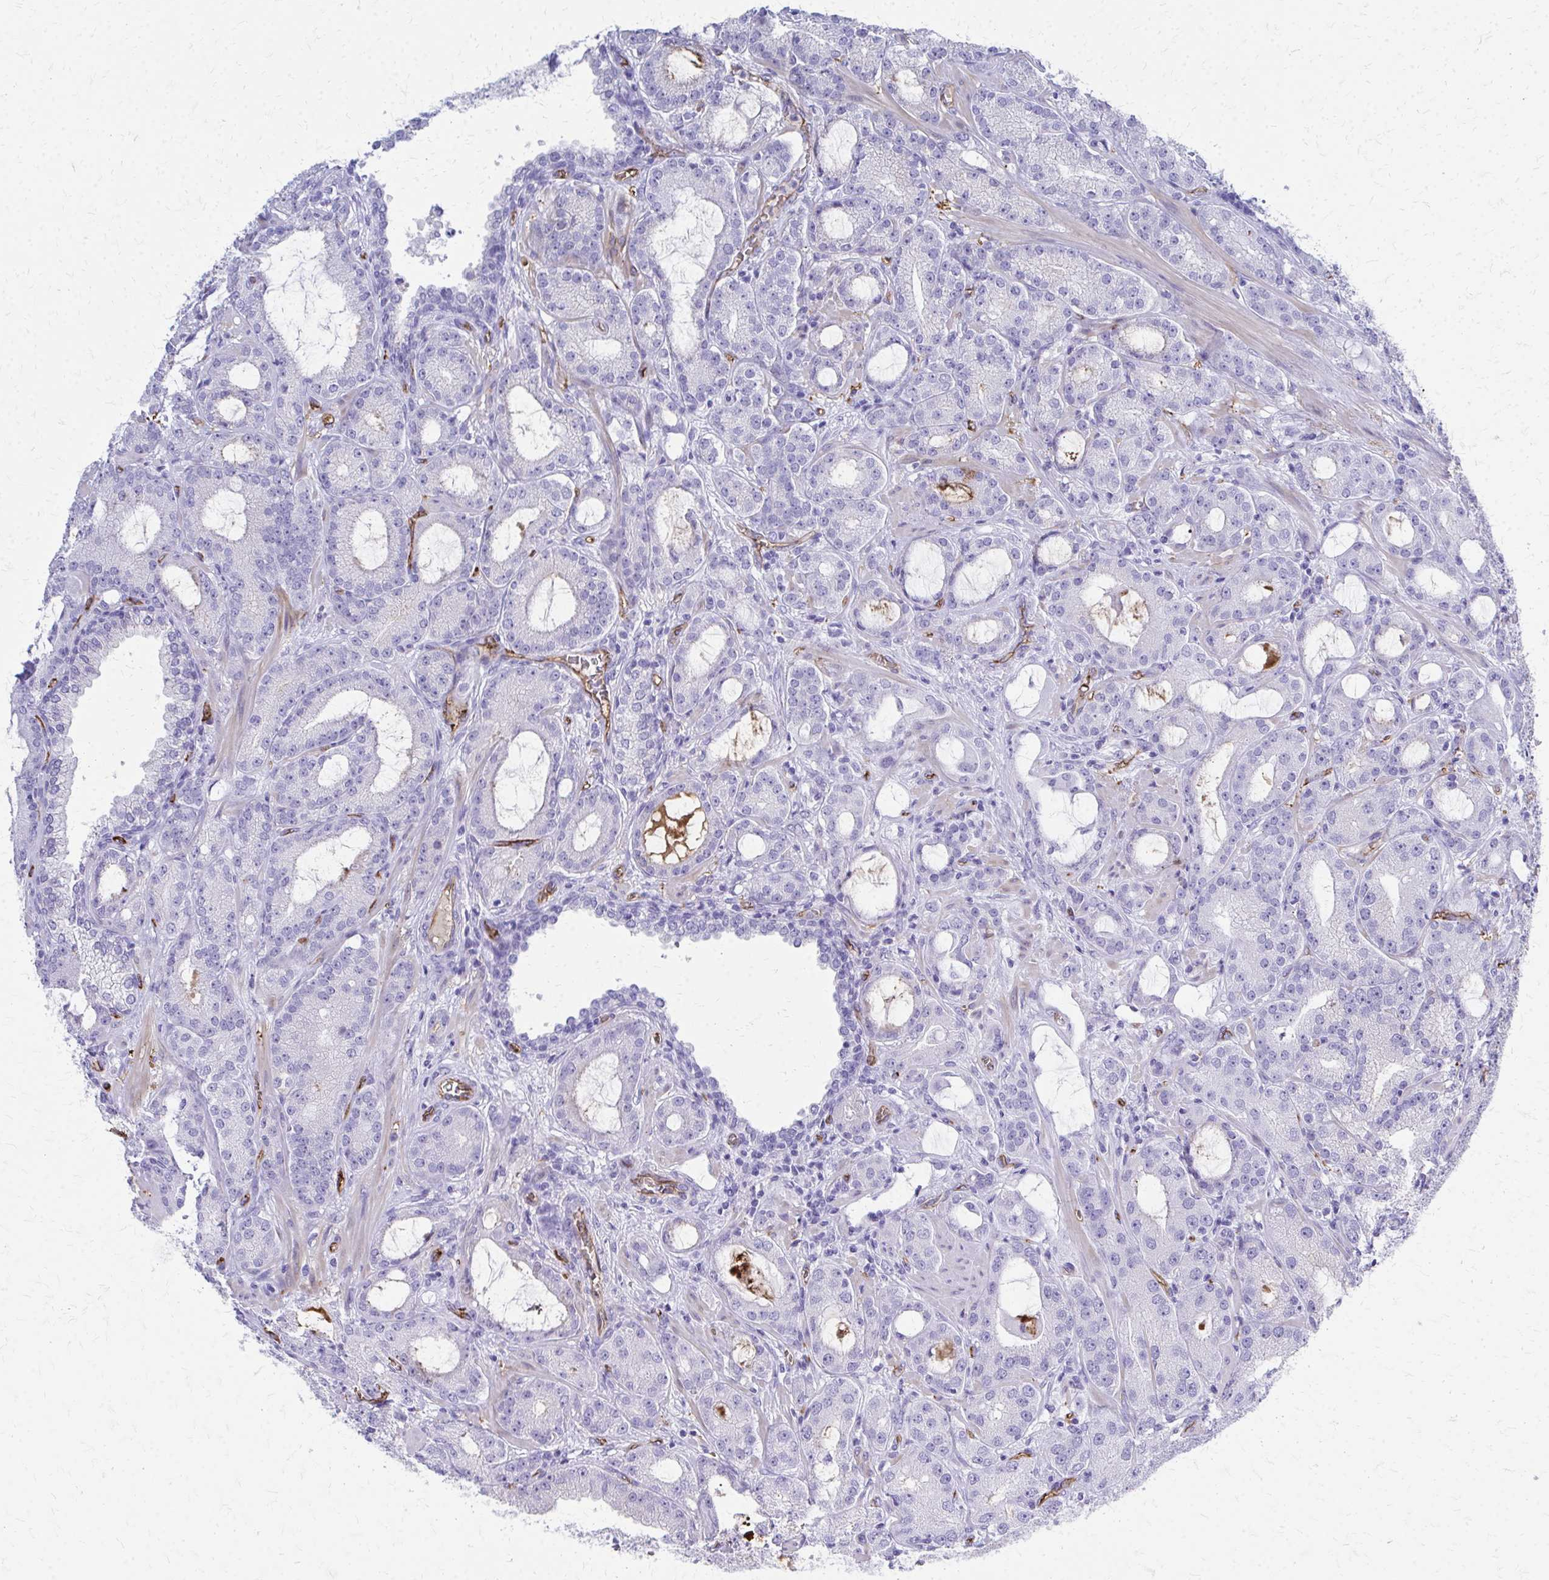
{"staining": {"intensity": "negative", "quantity": "none", "location": "none"}, "tissue": "prostate cancer", "cell_type": "Tumor cells", "image_type": "cancer", "snomed": [{"axis": "morphology", "description": "Adenocarcinoma, High grade"}, {"axis": "topography", "description": "Prostate"}], "caption": "A photomicrograph of human prostate adenocarcinoma (high-grade) is negative for staining in tumor cells.", "gene": "TPSG1", "patient": {"sex": "male", "age": 65}}